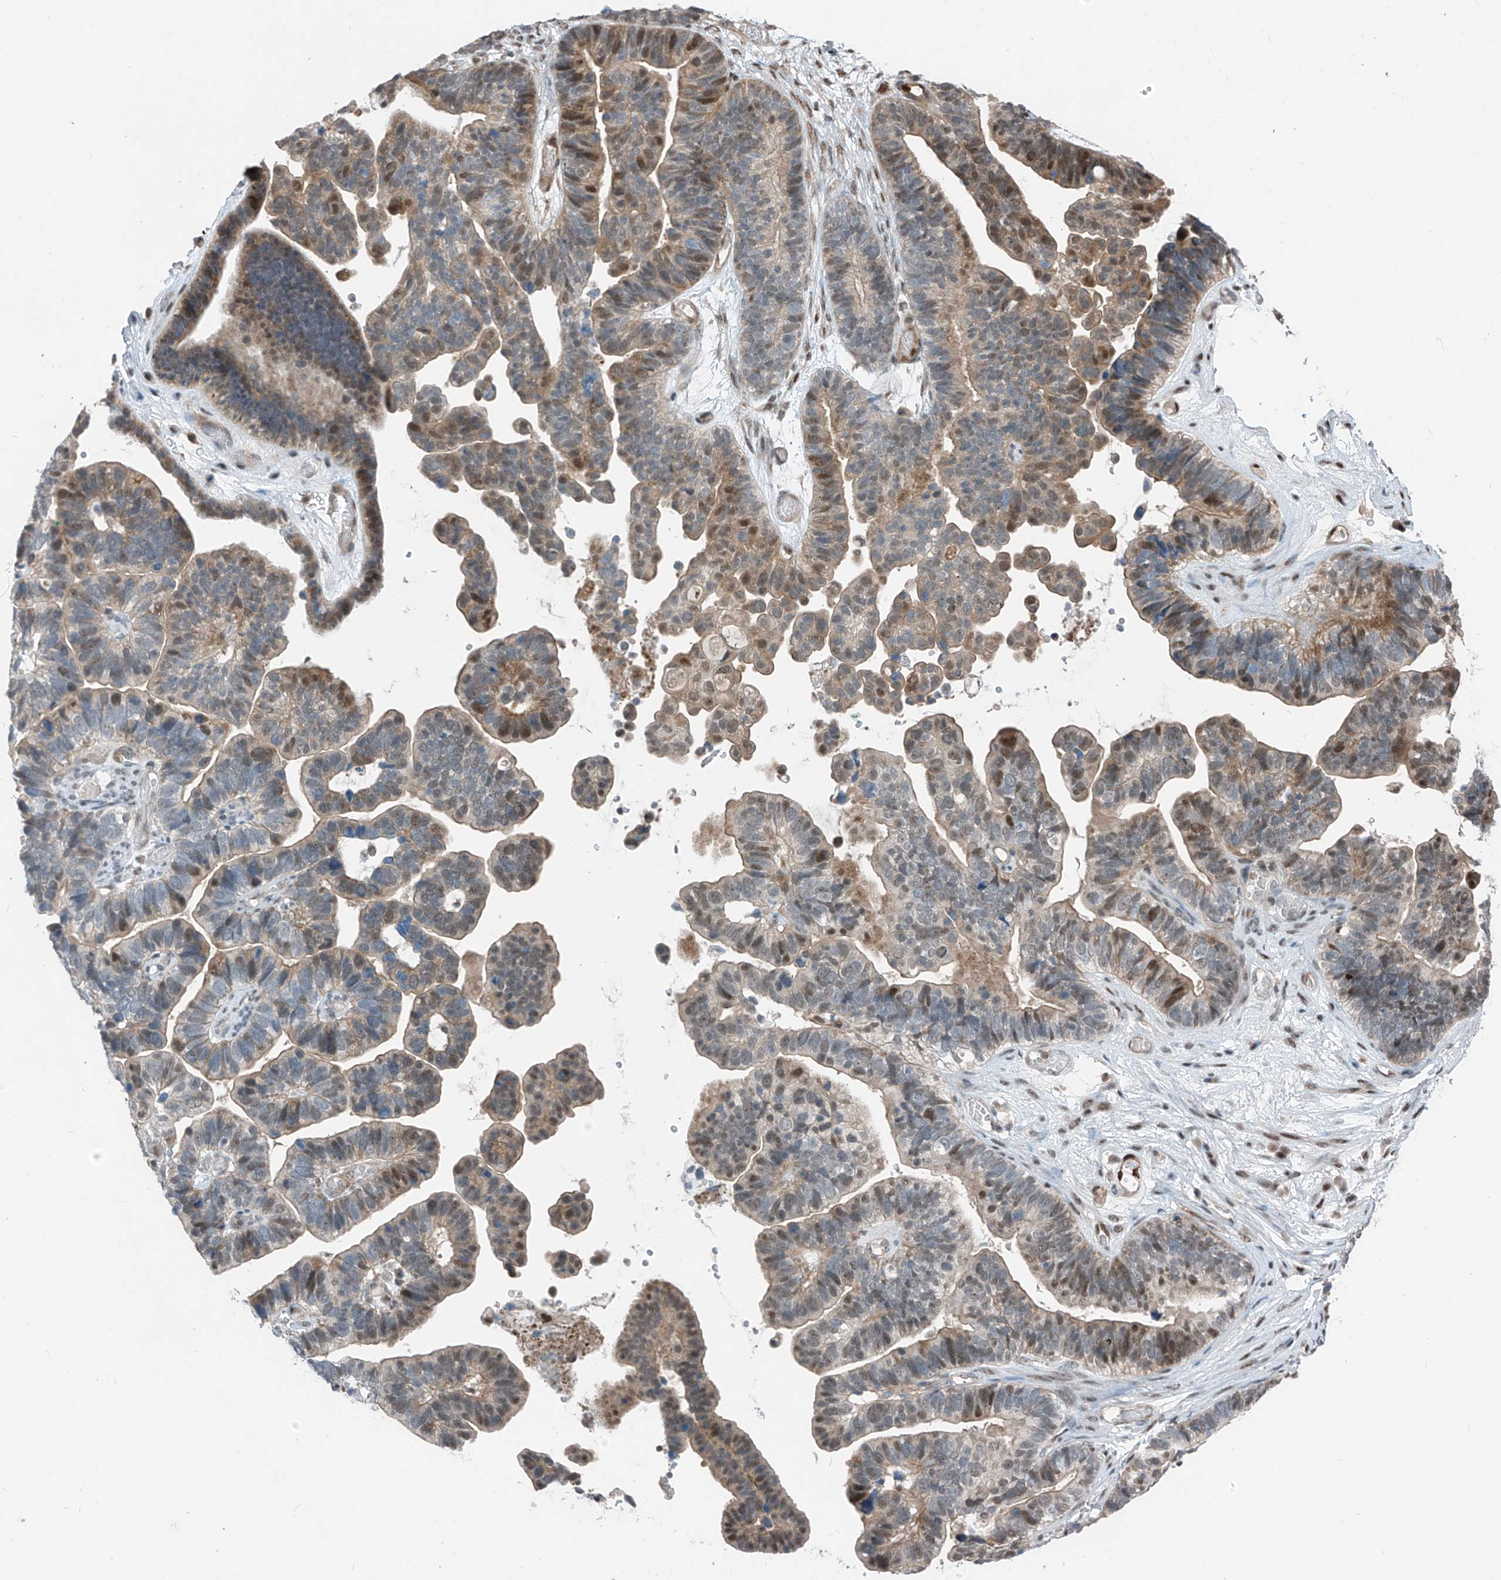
{"staining": {"intensity": "moderate", "quantity": "25%-75%", "location": "nuclear"}, "tissue": "ovarian cancer", "cell_type": "Tumor cells", "image_type": "cancer", "snomed": [{"axis": "morphology", "description": "Cystadenocarcinoma, serous, NOS"}, {"axis": "topography", "description": "Ovary"}], "caption": "Serous cystadenocarcinoma (ovarian) stained with a brown dye displays moderate nuclear positive positivity in approximately 25%-75% of tumor cells.", "gene": "RBP7", "patient": {"sex": "female", "age": 56}}